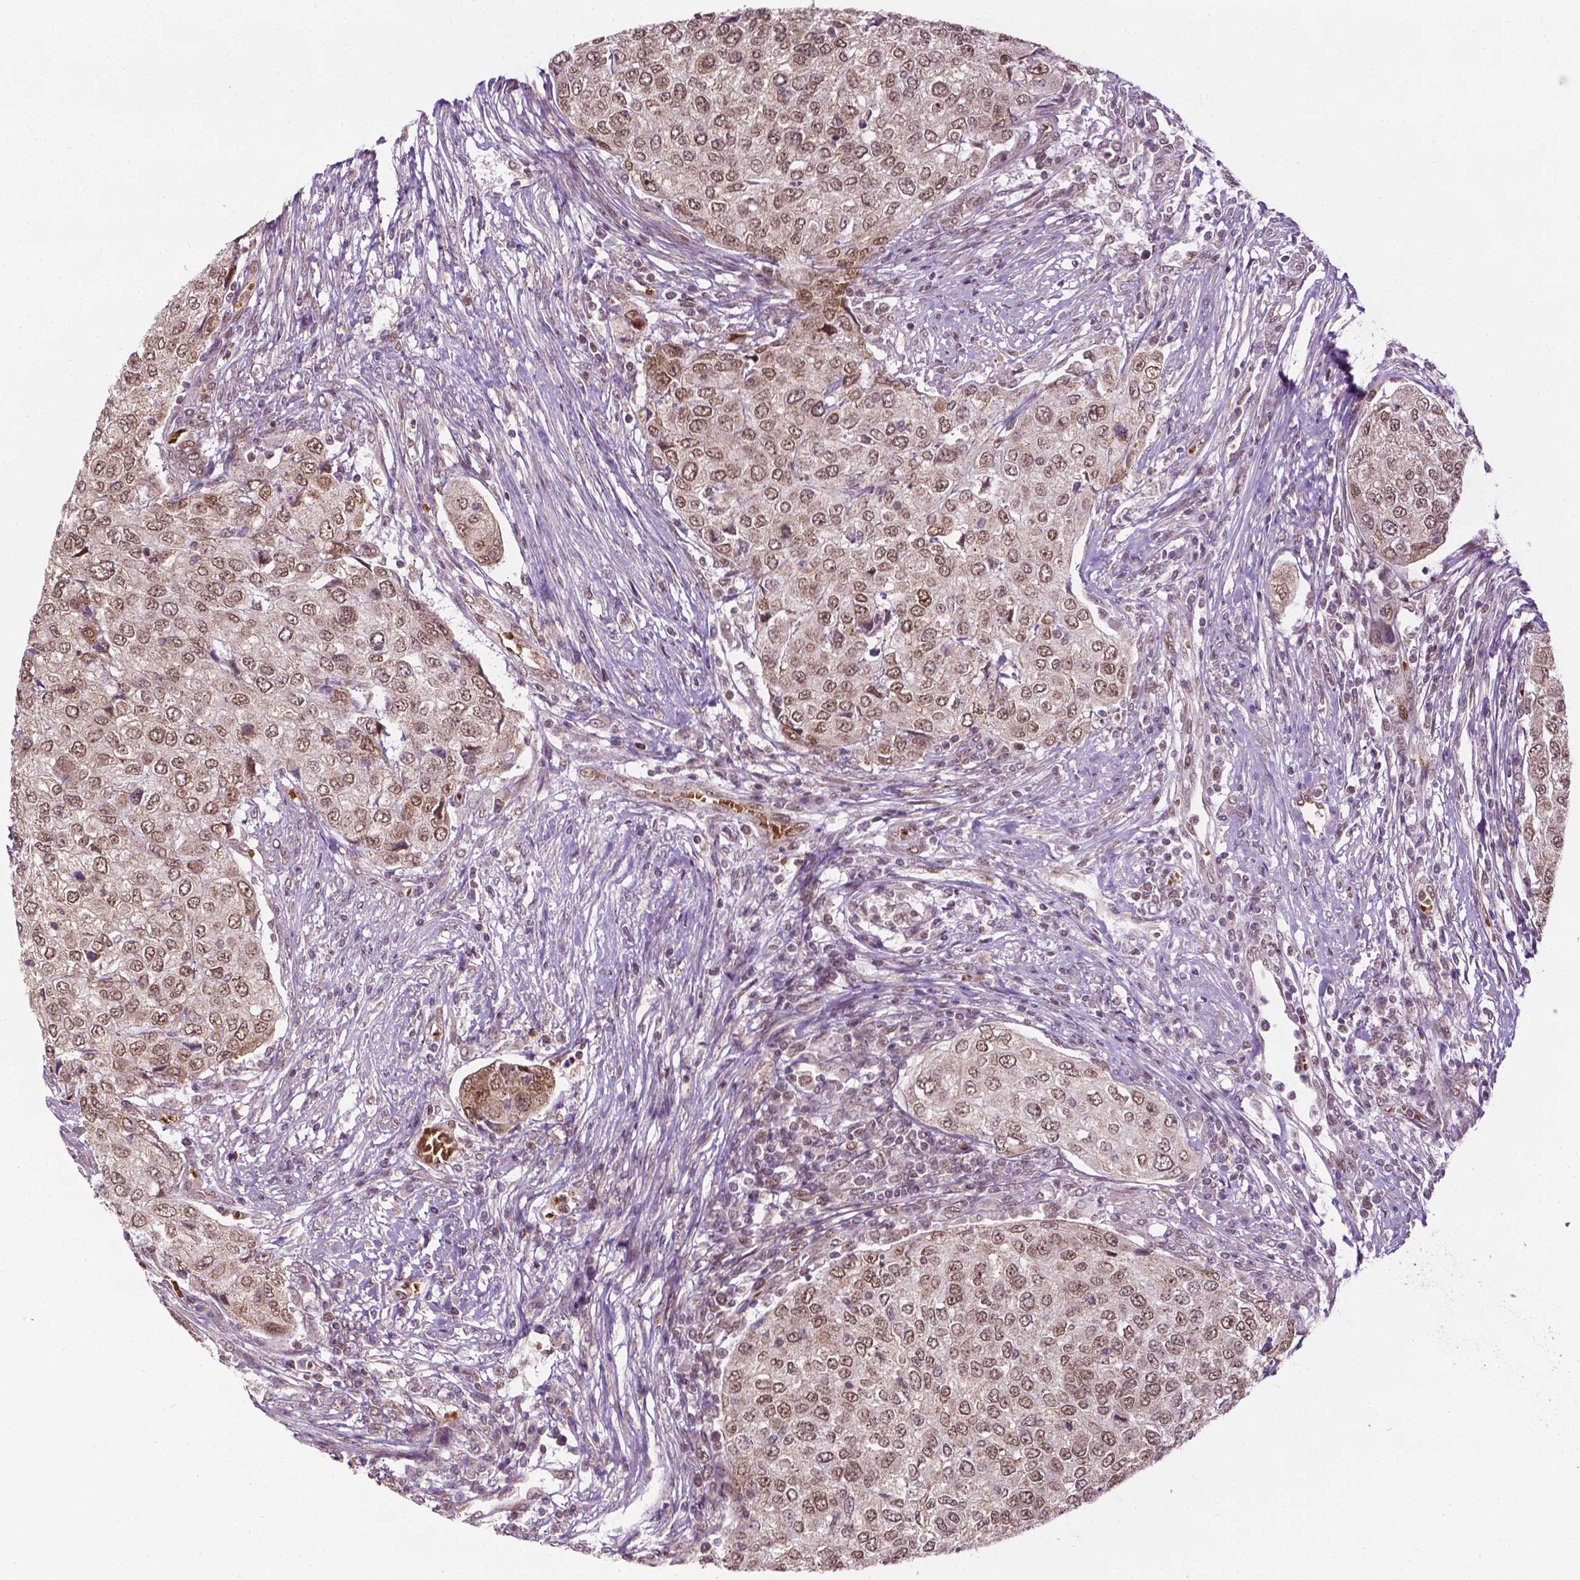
{"staining": {"intensity": "moderate", "quantity": ">75%", "location": "nuclear"}, "tissue": "urothelial cancer", "cell_type": "Tumor cells", "image_type": "cancer", "snomed": [{"axis": "morphology", "description": "Urothelial carcinoma, High grade"}, {"axis": "topography", "description": "Urinary bladder"}], "caption": "Protein positivity by immunohistochemistry reveals moderate nuclear expression in about >75% of tumor cells in urothelial carcinoma (high-grade). The protein of interest is stained brown, and the nuclei are stained in blue (DAB IHC with brightfield microscopy, high magnification).", "gene": "ZNF41", "patient": {"sex": "female", "age": 78}}